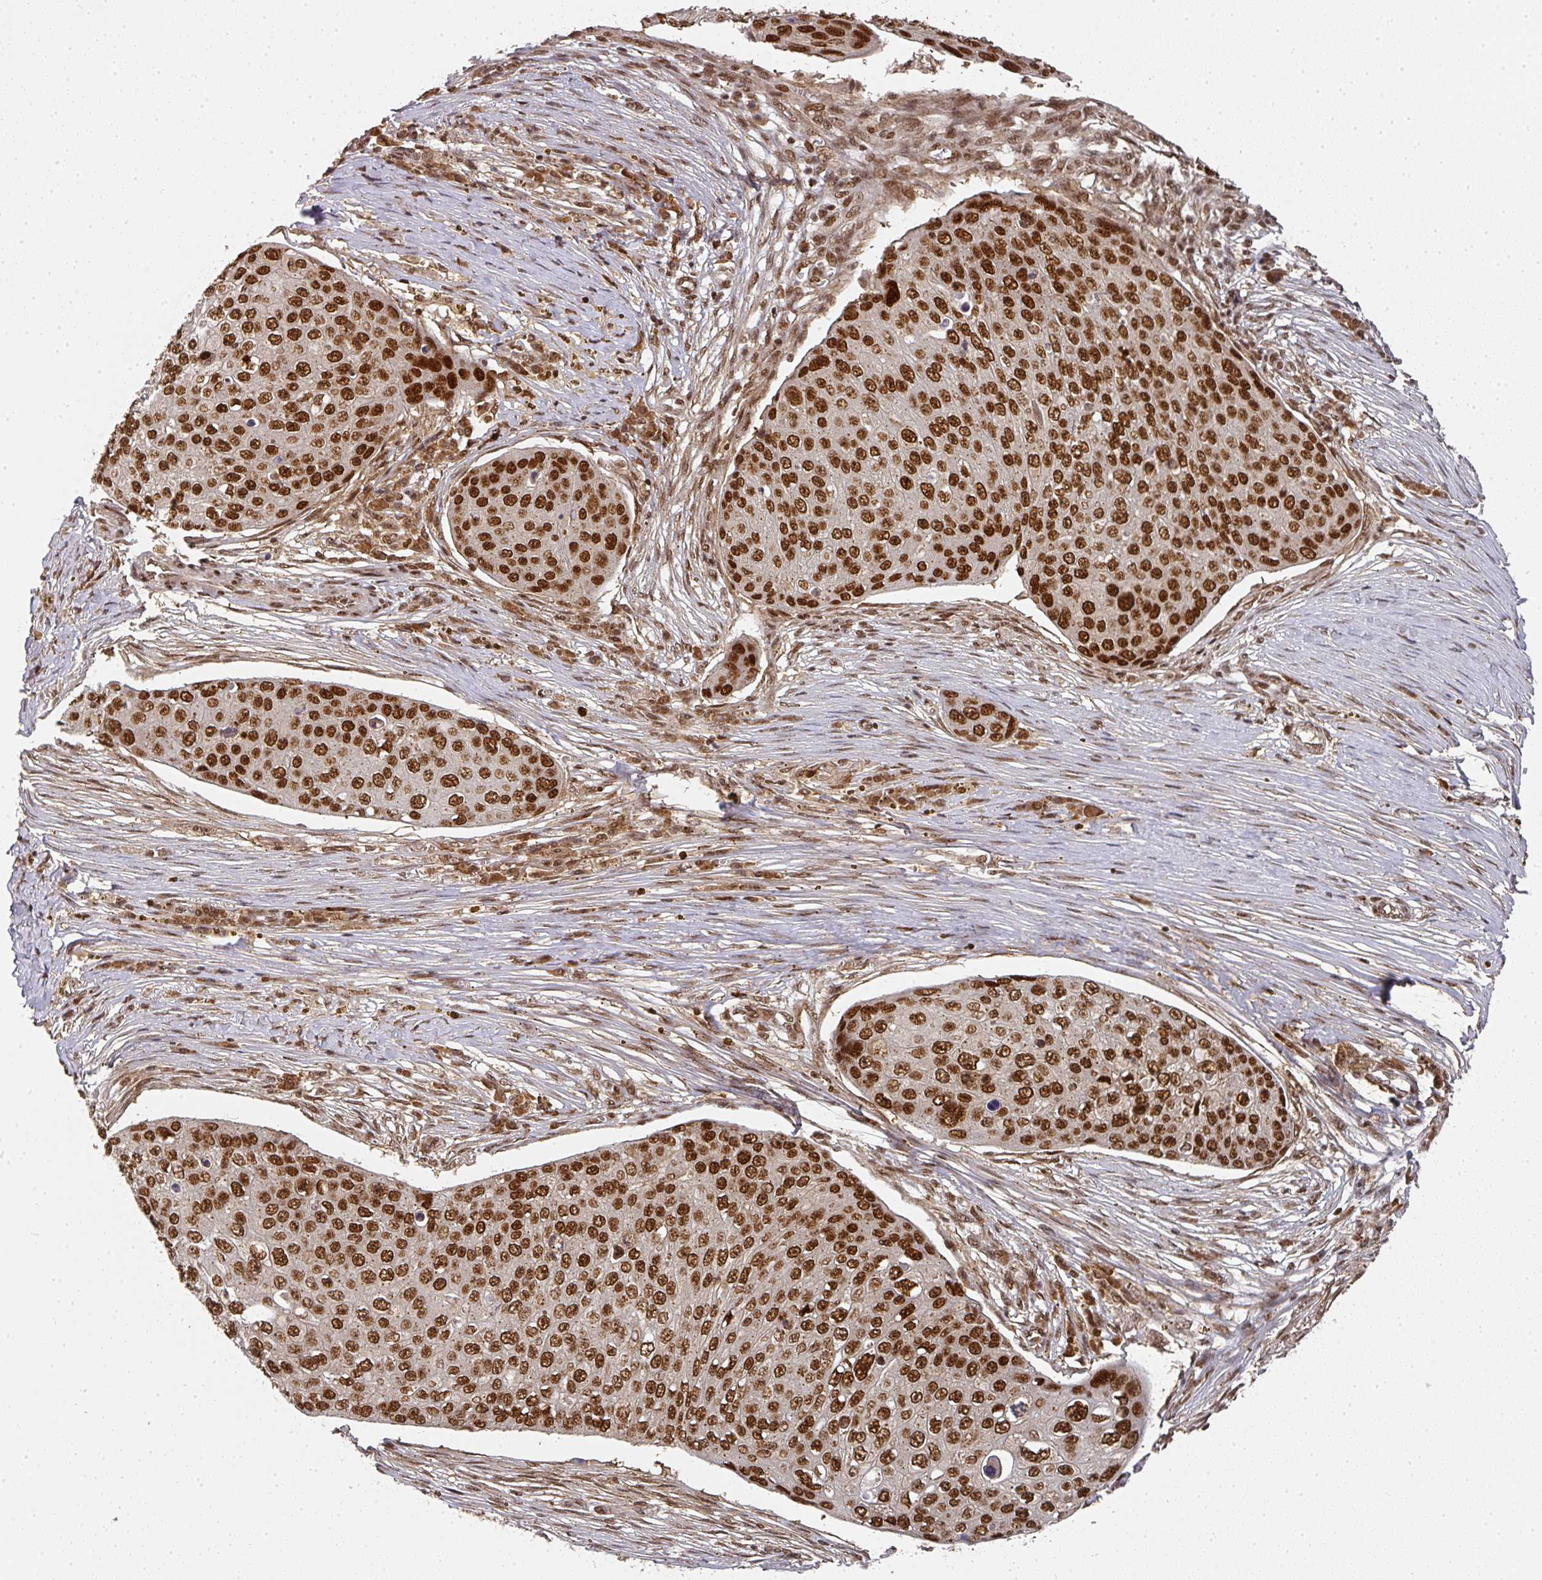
{"staining": {"intensity": "strong", "quantity": ">75%", "location": "nuclear"}, "tissue": "skin cancer", "cell_type": "Tumor cells", "image_type": "cancer", "snomed": [{"axis": "morphology", "description": "Squamous cell carcinoma, NOS"}, {"axis": "topography", "description": "Skin"}], "caption": "Protein analysis of squamous cell carcinoma (skin) tissue shows strong nuclear expression in about >75% of tumor cells.", "gene": "DIDO1", "patient": {"sex": "male", "age": 71}}